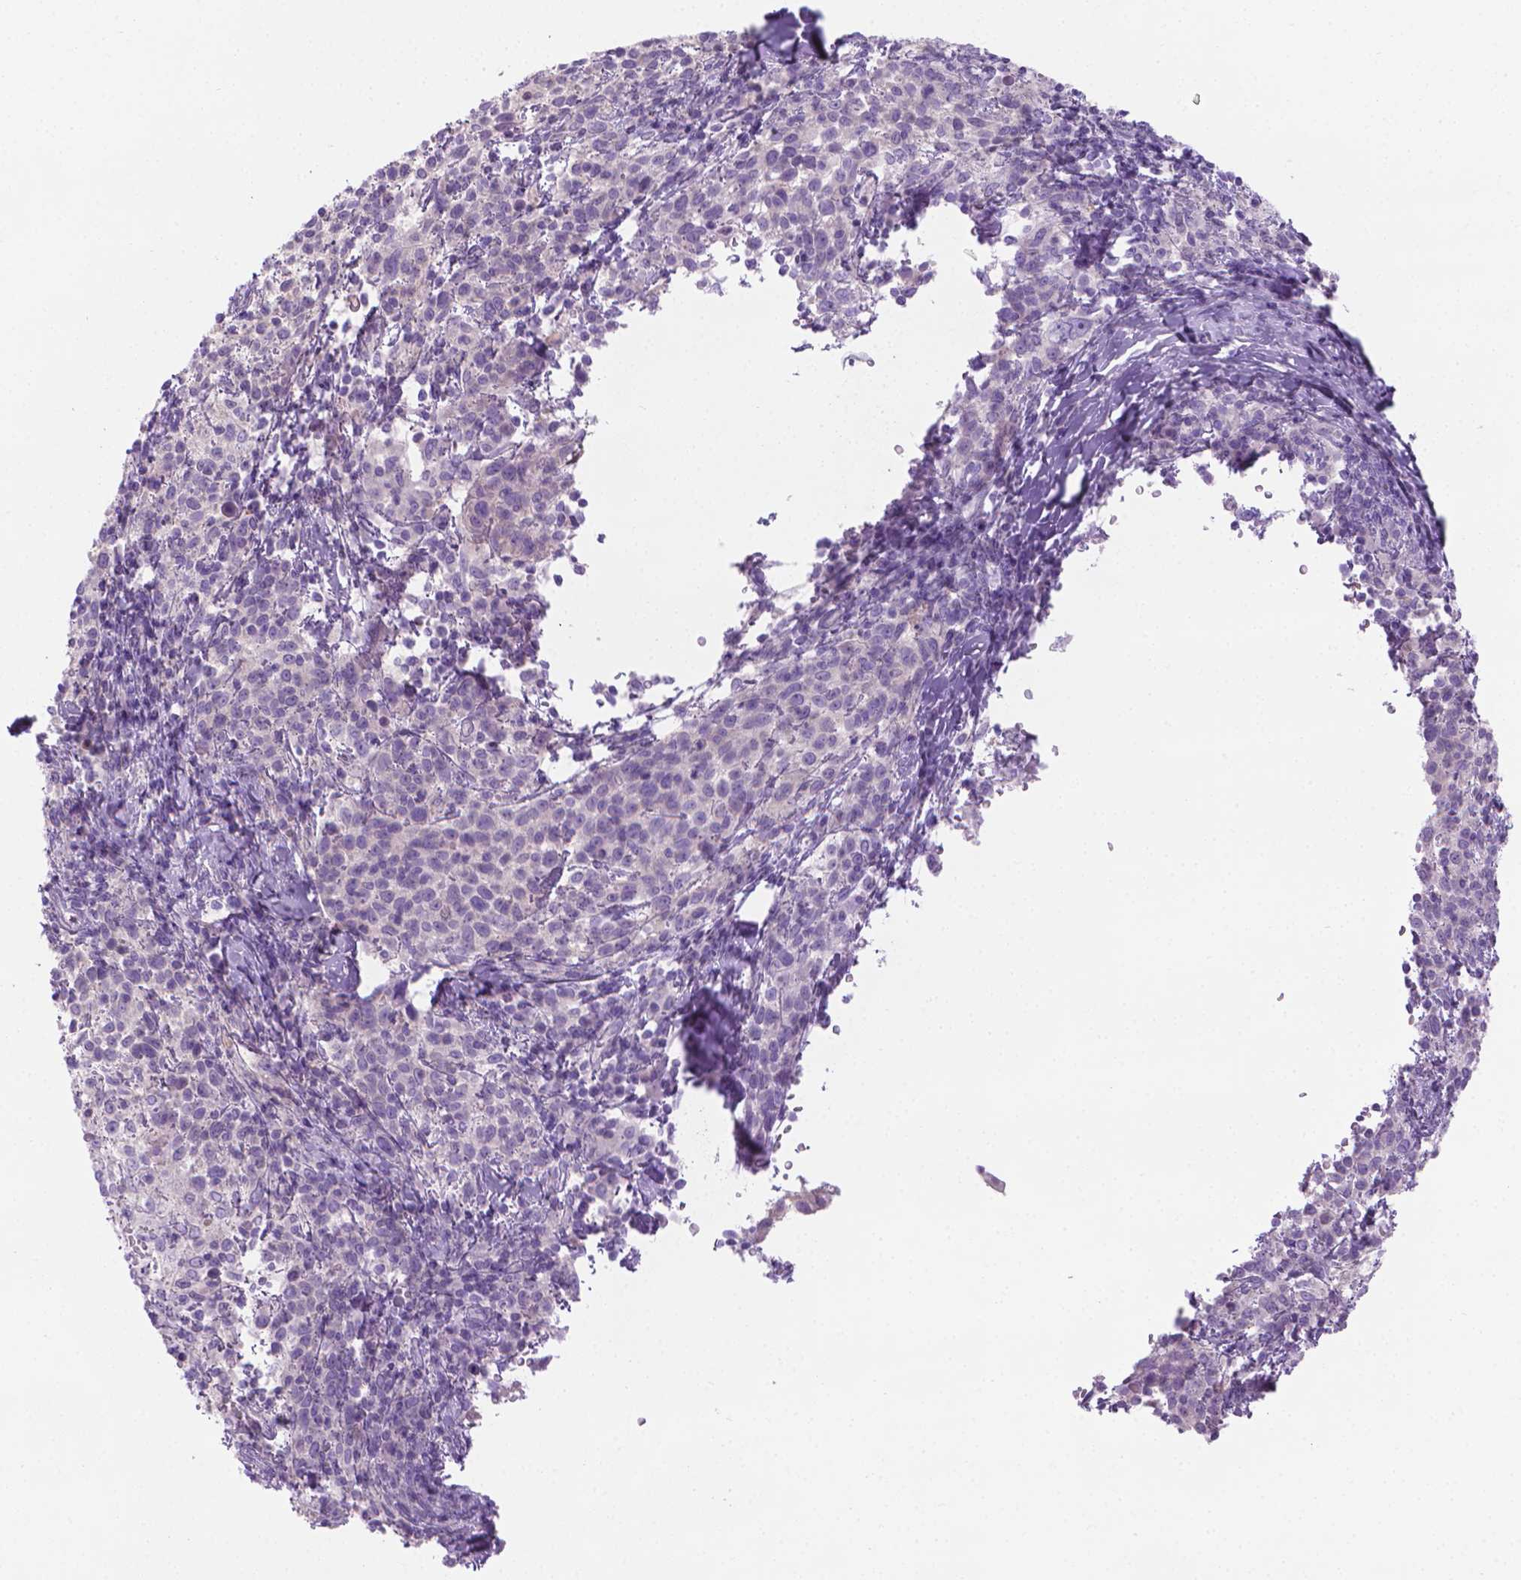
{"staining": {"intensity": "negative", "quantity": "none", "location": "none"}, "tissue": "cervical cancer", "cell_type": "Tumor cells", "image_type": "cancer", "snomed": [{"axis": "morphology", "description": "Squamous cell carcinoma, NOS"}, {"axis": "topography", "description": "Cervix"}], "caption": "A high-resolution micrograph shows immunohistochemistry staining of cervical squamous cell carcinoma, which displays no significant expression in tumor cells.", "gene": "FASN", "patient": {"sex": "female", "age": 61}}